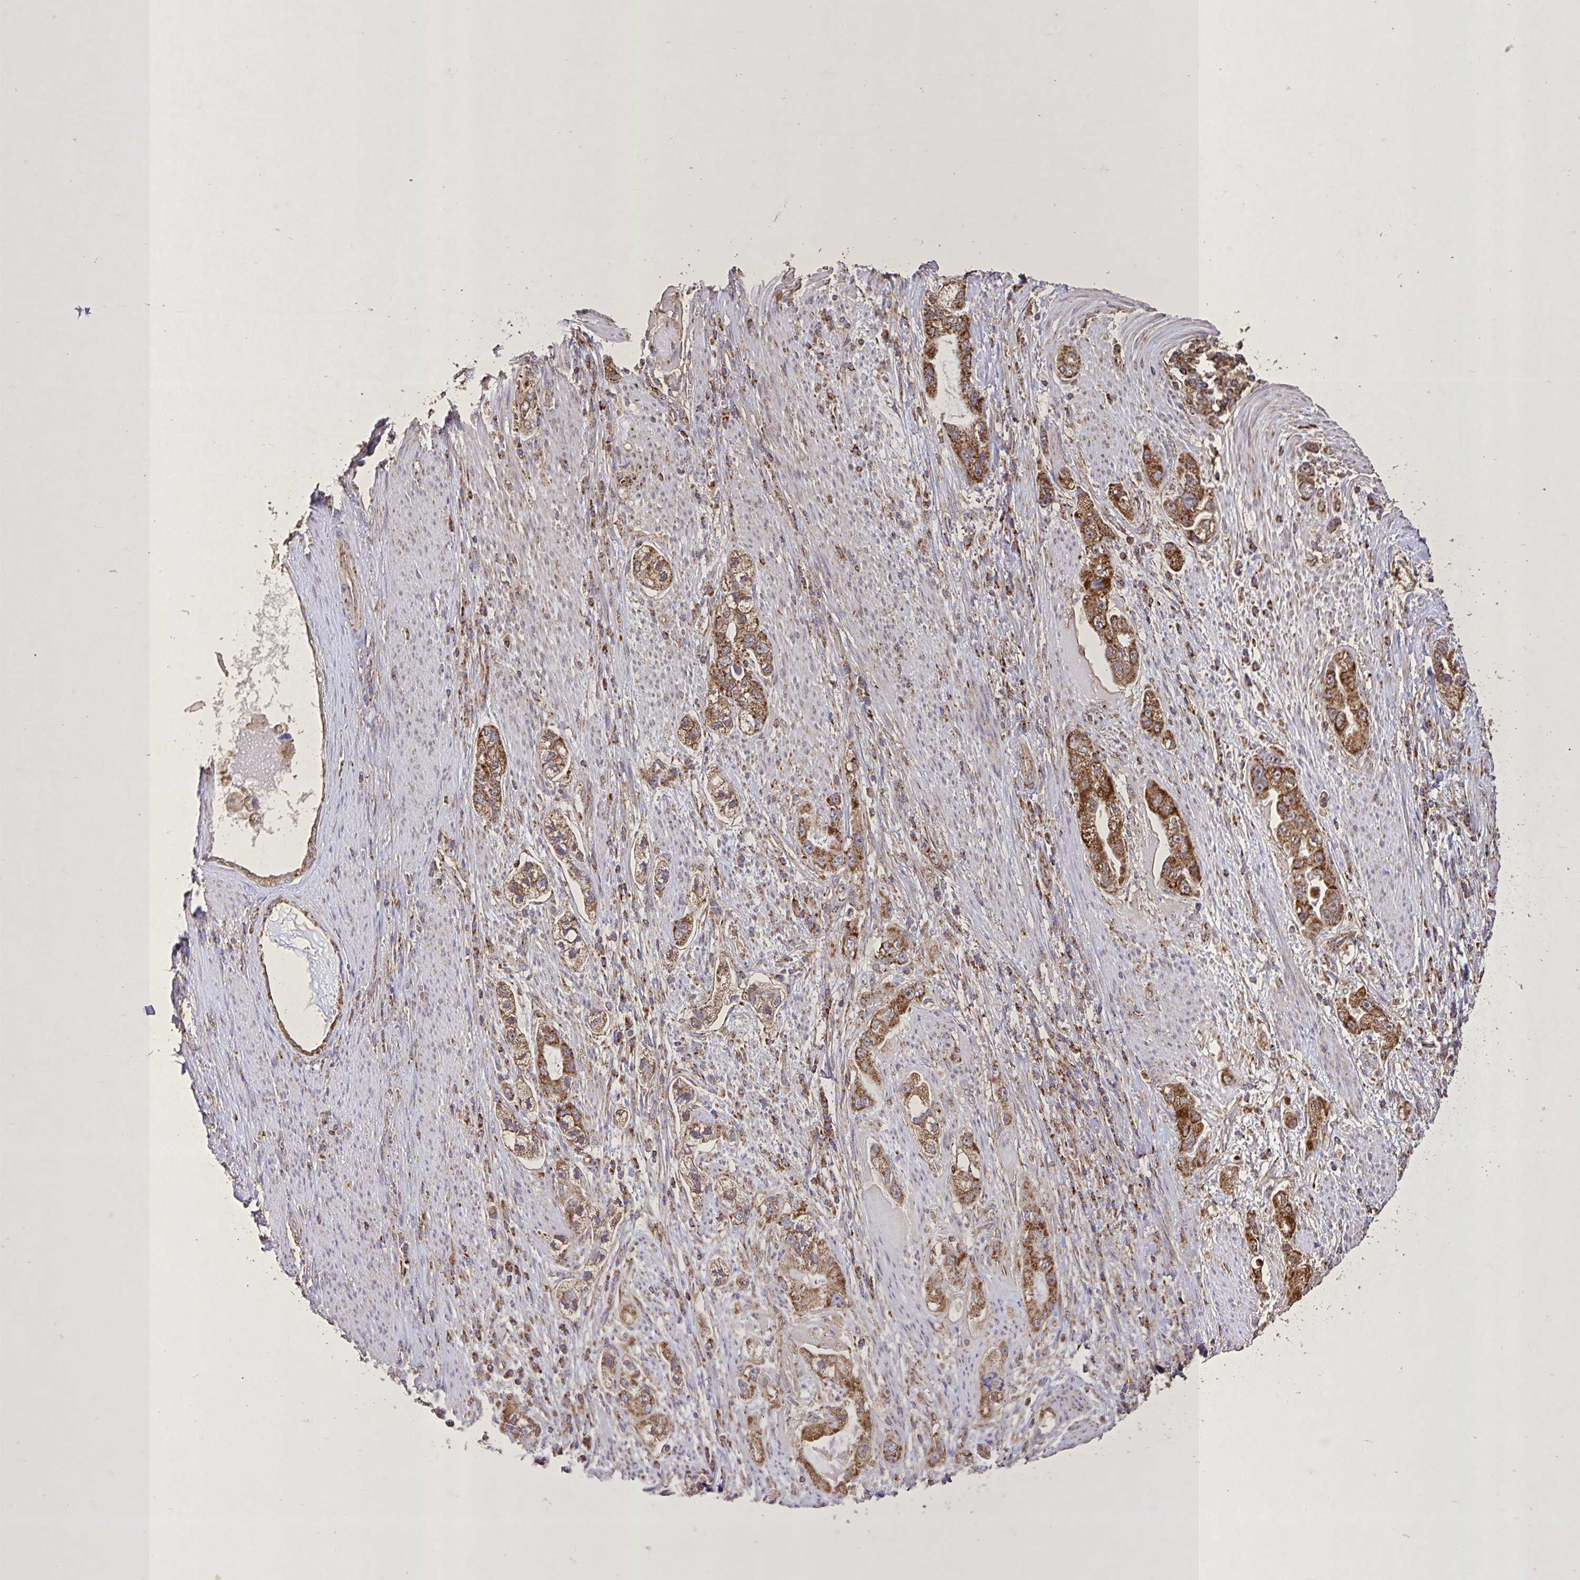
{"staining": {"intensity": "moderate", "quantity": ">75%", "location": "cytoplasmic/membranous"}, "tissue": "stomach cancer", "cell_type": "Tumor cells", "image_type": "cancer", "snomed": [{"axis": "morphology", "description": "Adenocarcinoma, NOS"}, {"axis": "topography", "description": "Stomach, lower"}], "caption": "Protein positivity by immunohistochemistry reveals moderate cytoplasmic/membranous positivity in about >75% of tumor cells in stomach adenocarcinoma.", "gene": "AGK", "patient": {"sex": "female", "age": 93}}